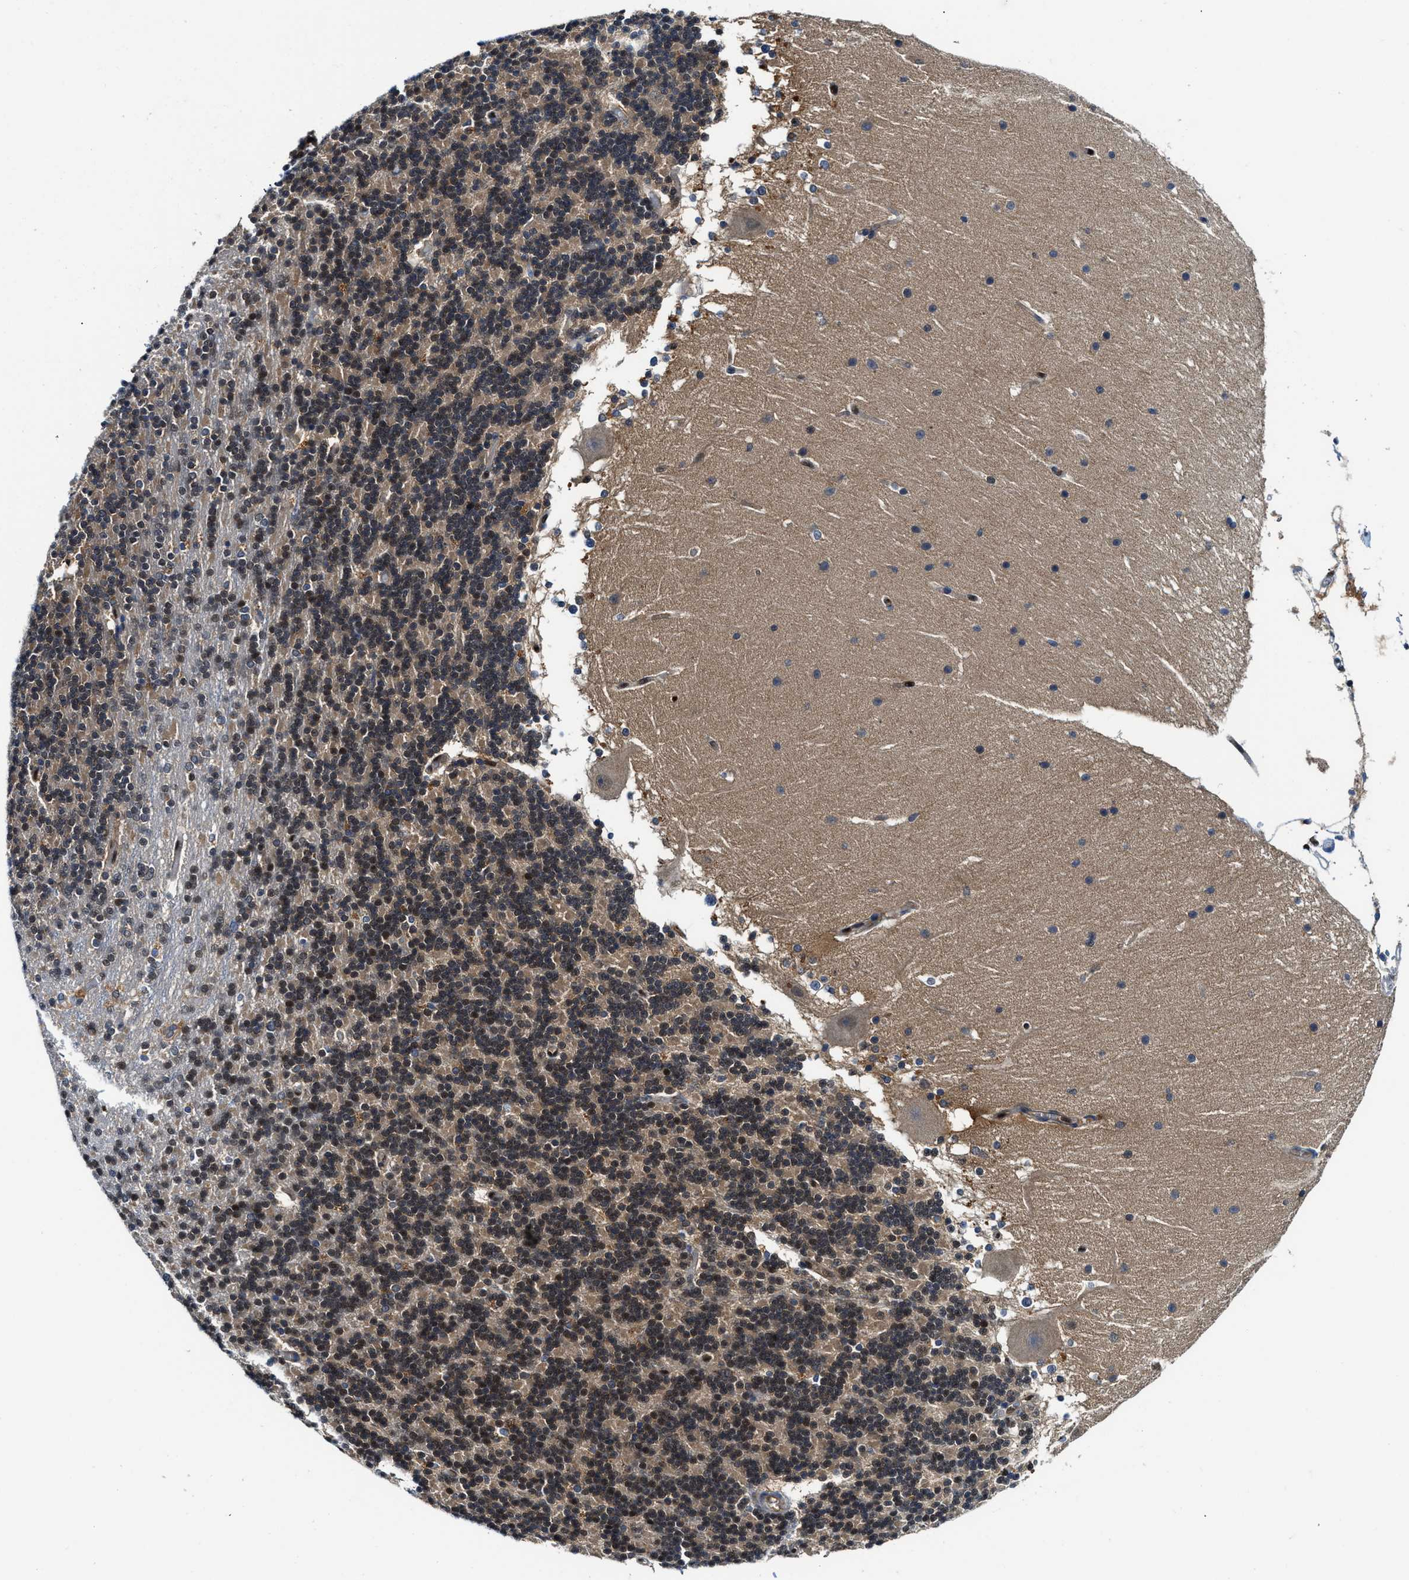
{"staining": {"intensity": "moderate", "quantity": "25%-75%", "location": "cytoplasmic/membranous,nuclear"}, "tissue": "cerebellum", "cell_type": "Cells in granular layer", "image_type": "normal", "snomed": [{"axis": "morphology", "description": "Normal tissue, NOS"}, {"axis": "topography", "description": "Cerebellum"}], "caption": "DAB immunohistochemical staining of unremarkable cerebellum demonstrates moderate cytoplasmic/membranous,nuclear protein expression in about 25%-75% of cells in granular layer.", "gene": "LTA4H", "patient": {"sex": "female", "age": 19}}